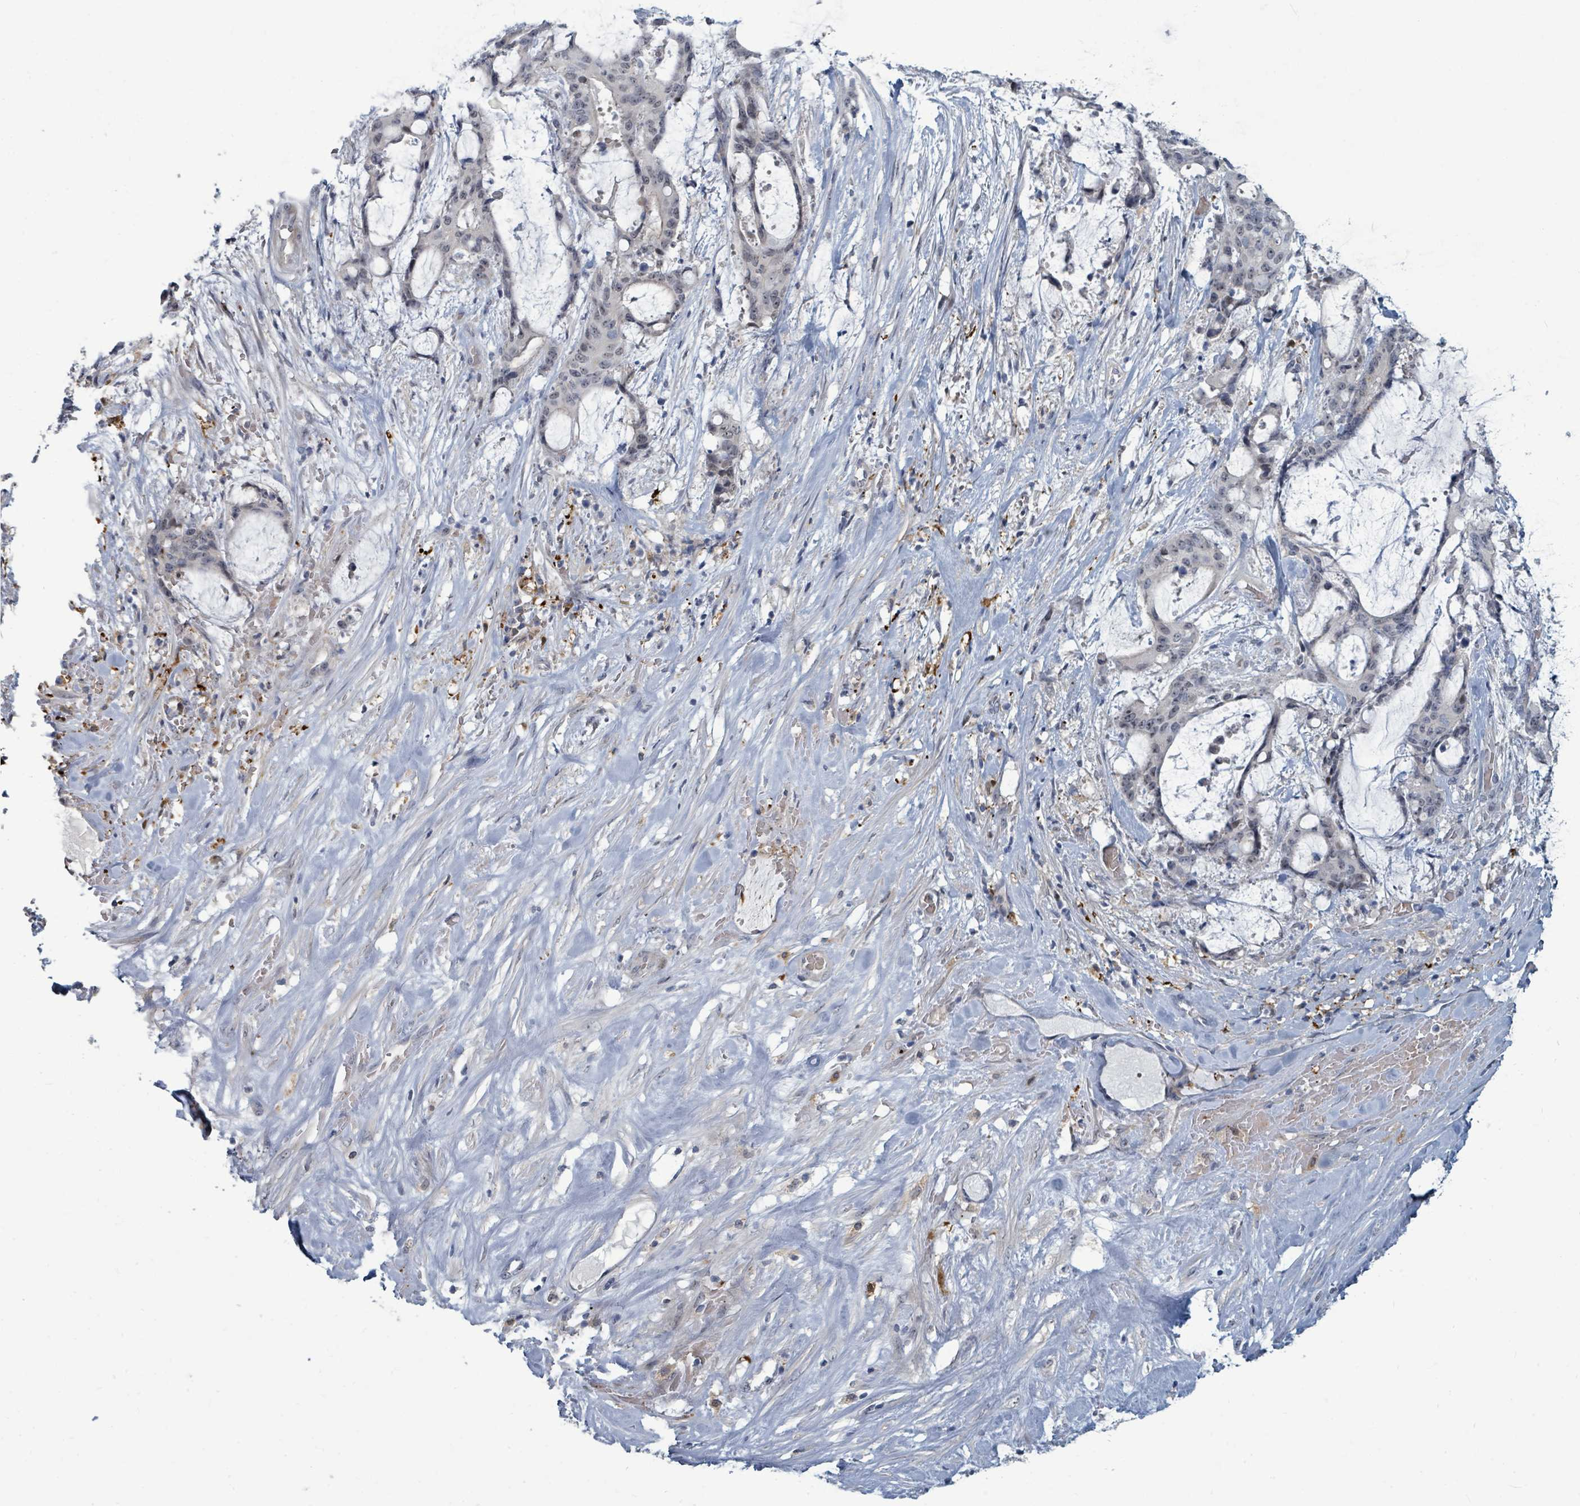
{"staining": {"intensity": "negative", "quantity": "none", "location": "none"}, "tissue": "liver cancer", "cell_type": "Tumor cells", "image_type": "cancer", "snomed": [{"axis": "morphology", "description": "Normal tissue, NOS"}, {"axis": "morphology", "description": "Cholangiocarcinoma"}, {"axis": "topography", "description": "Liver"}, {"axis": "topography", "description": "Peripheral nerve tissue"}], "caption": "DAB immunohistochemical staining of cholangiocarcinoma (liver) shows no significant staining in tumor cells.", "gene": "TRDMT1", "patient": {"sex": "female", "age": 73}}